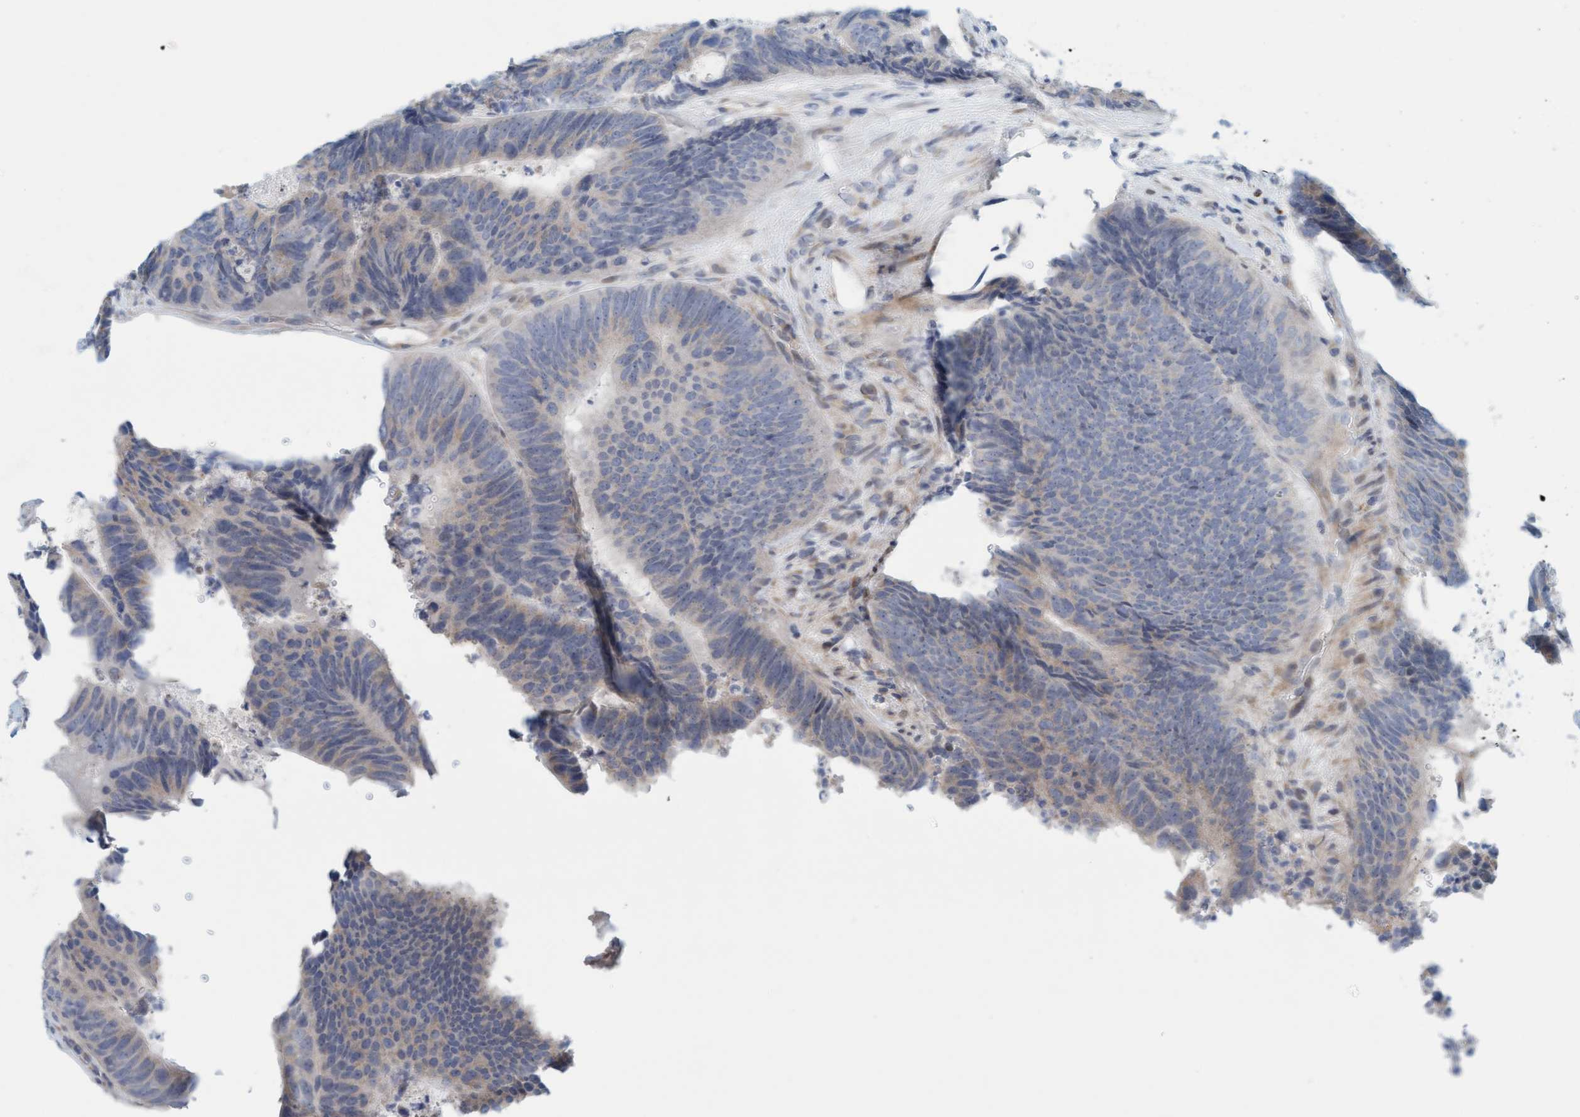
{"staining": {"intensity": "weak", "quantity": "<25%", "location": "cytoplasmic/membranous"}, "tissue": "colorectal cancer", "cell_type": "Tumor cells", "image_type": "cancer", "snomed": [{"axis": "morphology", "description": "Adenocarcinoma, NOS"}, {"axis": "topography", "description": "Colon"}], "caption": "IHC of human colorectal cancer (adenocarcinoma) shows no expression in tumor cells. (DAB (3,3'-diaminobenzidine) IHC visualized using brightfield microscopy, high magnification).", "gene": "ZC3H3", "patient": {"sex": "male", "age": 56}}